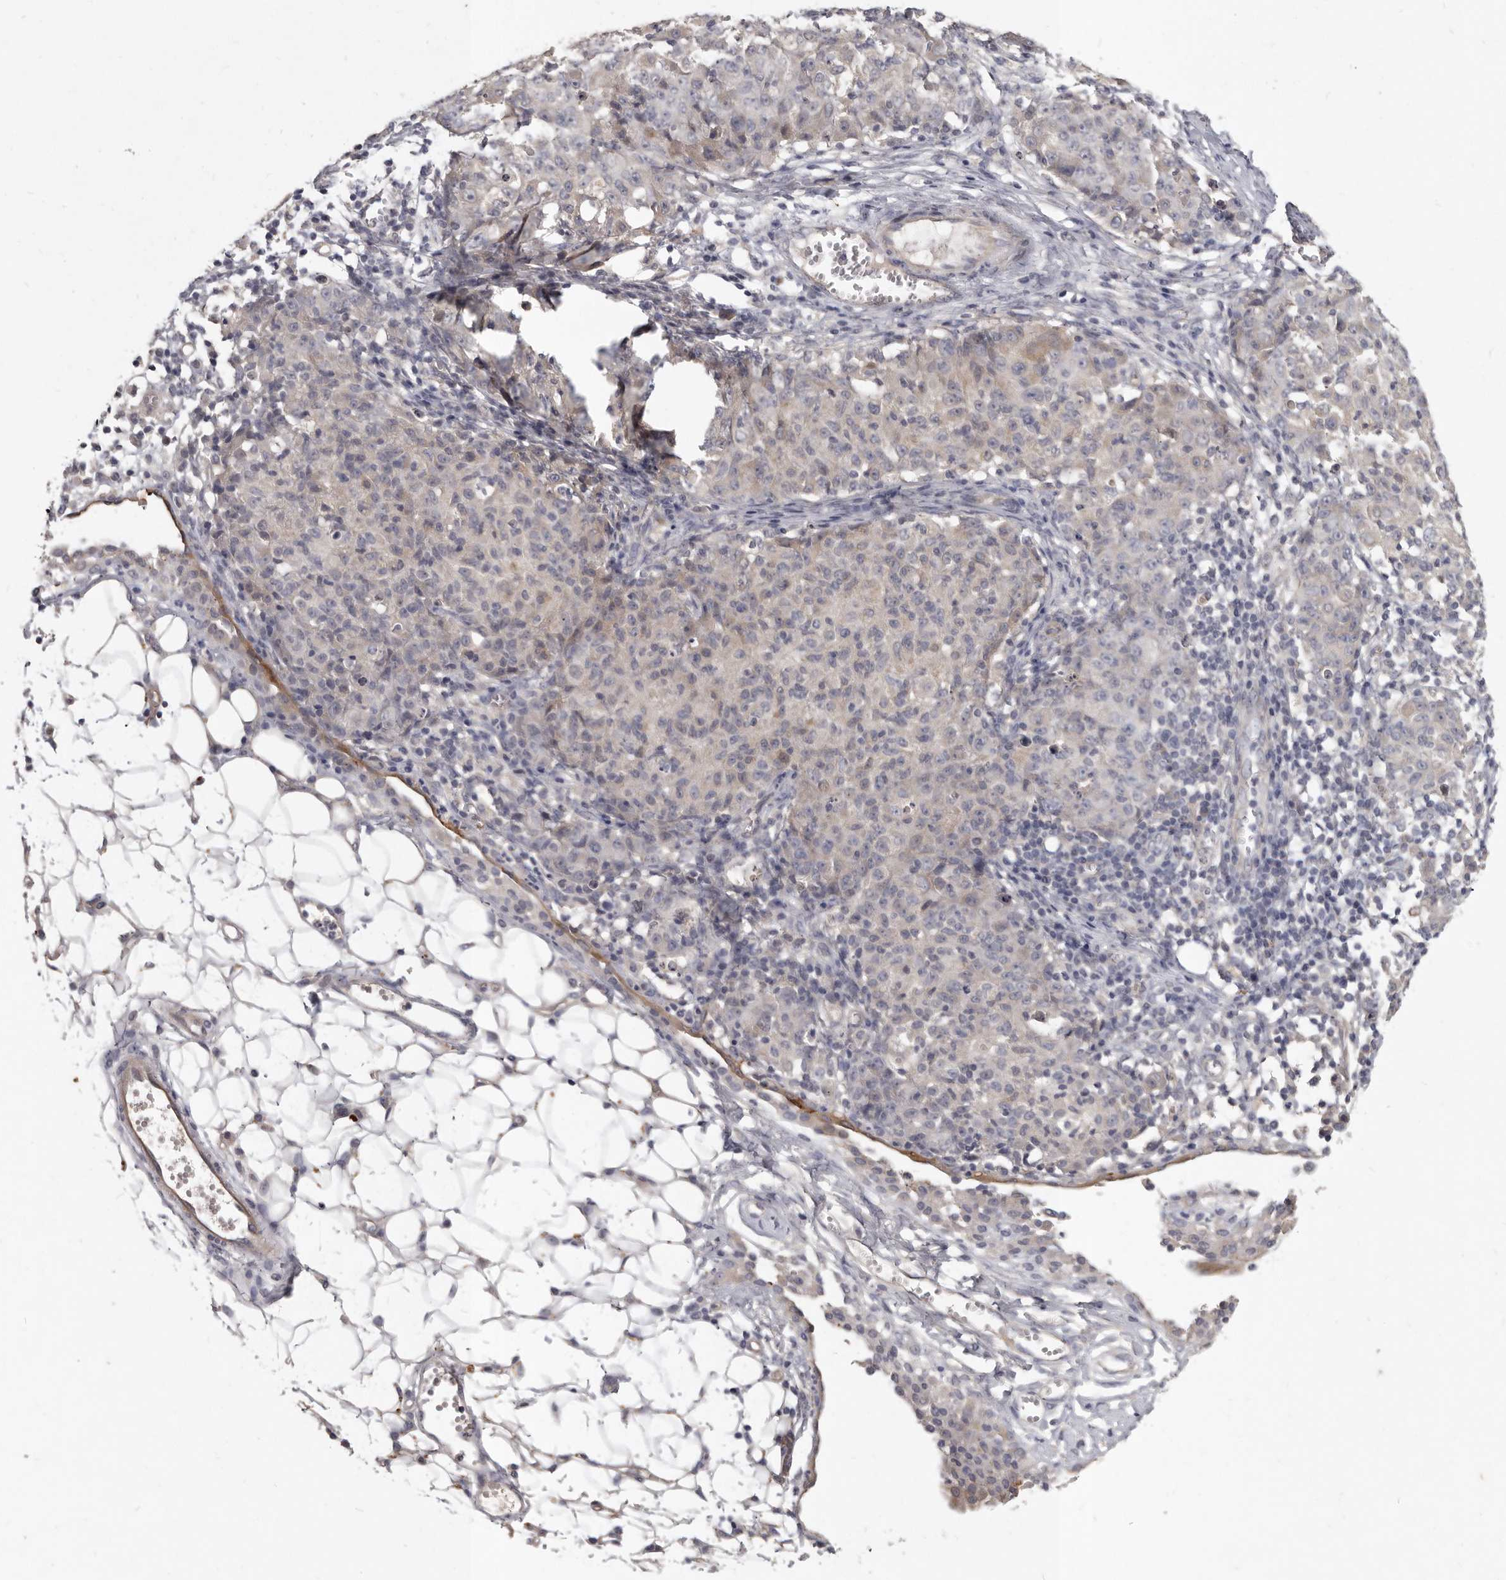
{"staining": {"intensity": "negative", "quantity": "none", "location": "none"}, "tissue": "ovarian cancer", "cell_type": "Tumor cells", "image_type": "cancer", "snomed": [{"axis": "morphology", "description": "Carcinoma, endometroid"}, {"axis": "topography", "description": "Ovary"}], "caption": "Photomicrograph shows no protein positivity in tumor cells of ovarian cancer (endometroid carcinoma) tissue. (DAB (3,3'-diaminobenzidine) immunohistochemistry (IHC), high magnification).", "gene": "SLC22A1", "patient": {"sex": "female", "age": 42}}